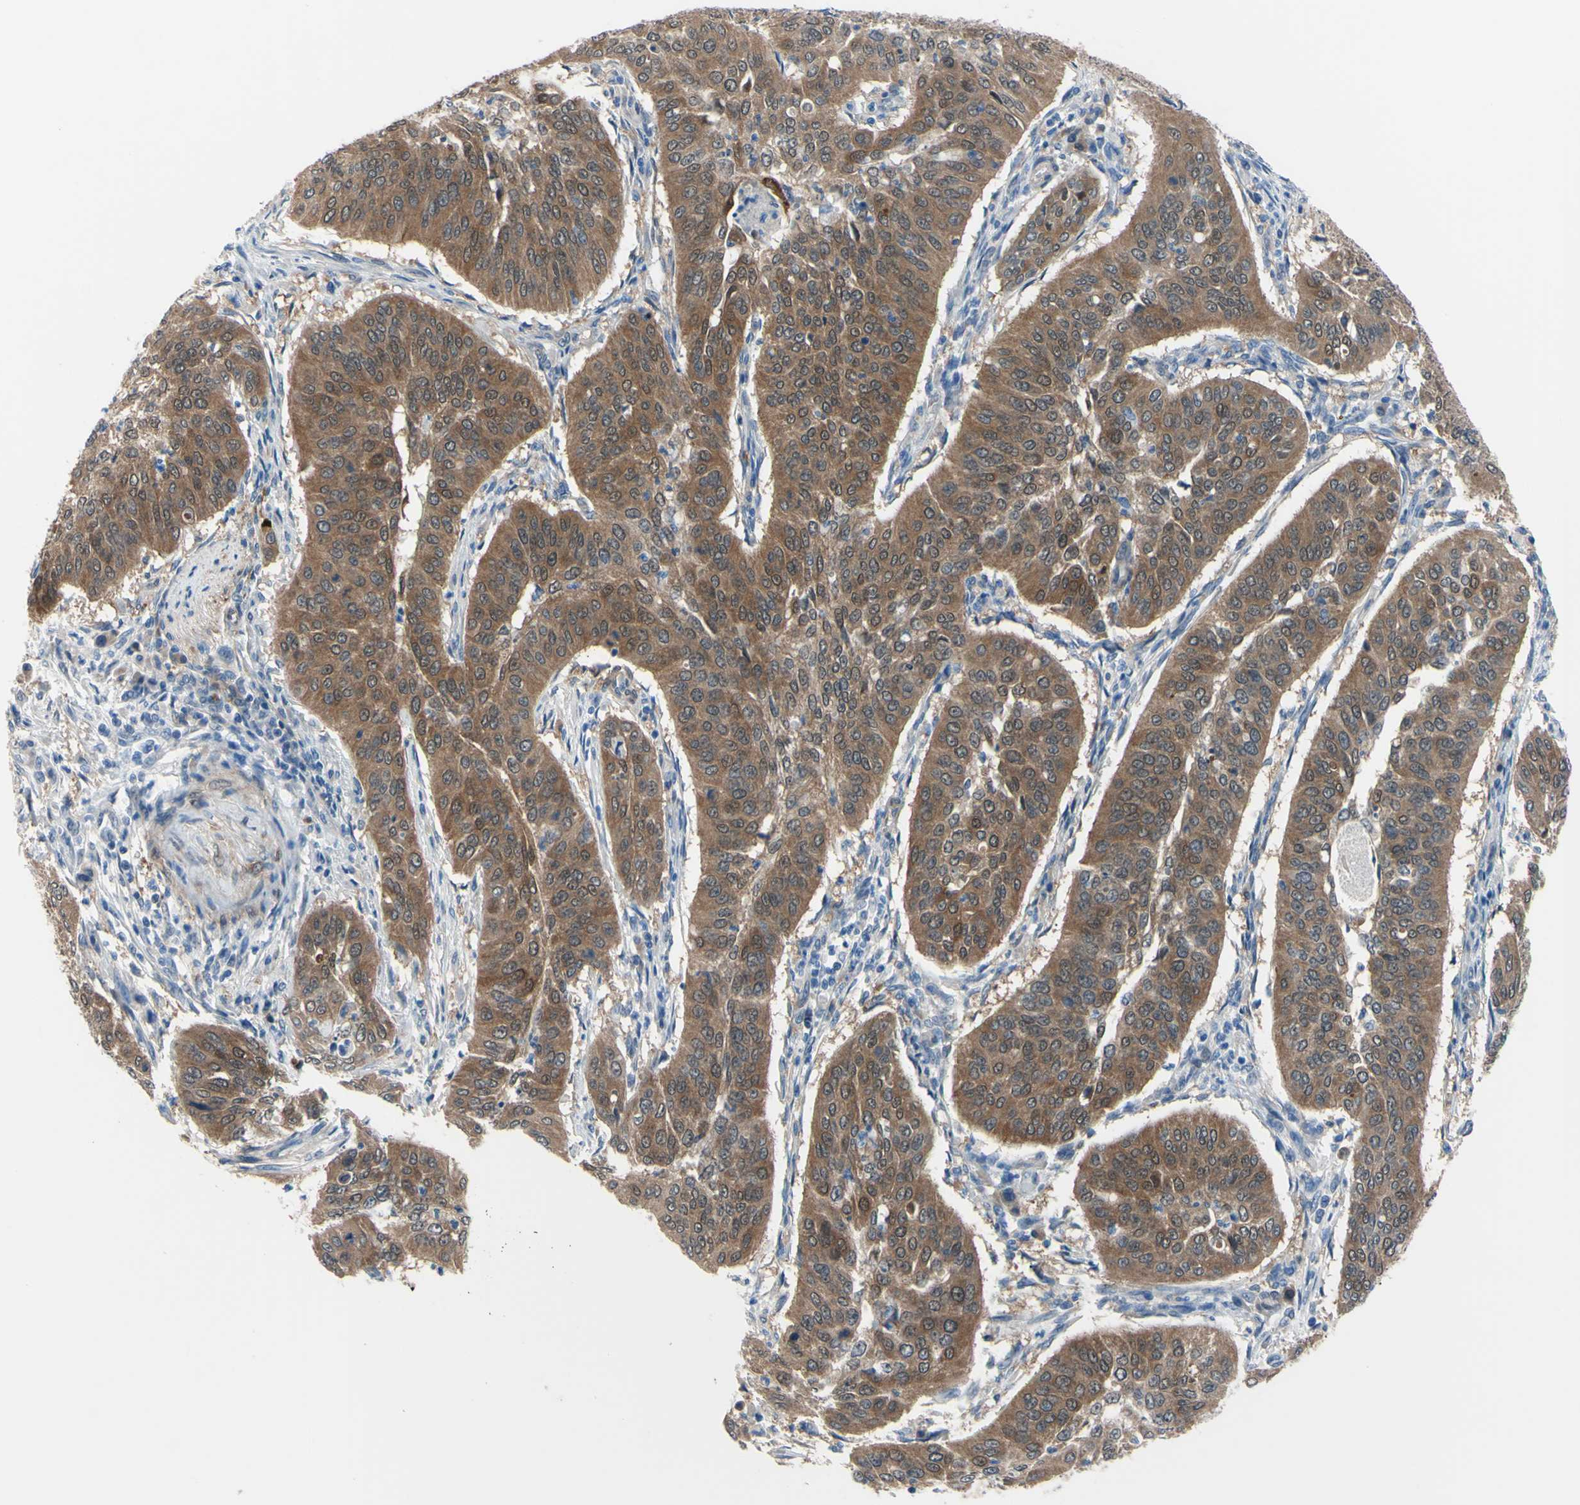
{"staining": {"intensity": "moderate", "quantity": ">75%", "location": "cytoplasmic/membranous"}, "tissue": "cervical cancer", "cell_type": "Tumor cells", "image_type": "cancer", "snomed": [{"axis": "morphology", "description": "Normal tissue, NOS"}, {"axis": "morphology", "description": "Squamous cell carcinoma, NOS"}, {"axis": "topography", "description": "Cervix"}], "caption": "There is medium levels of moderate cytoplasmic/membranous expression in tumor cells of squamous cell carcinoma (cervical), as demonstrated by immunohistochemical staining (brown color).", "gene": "NOL3", "patient": {"sex": "female", "age": 39}}